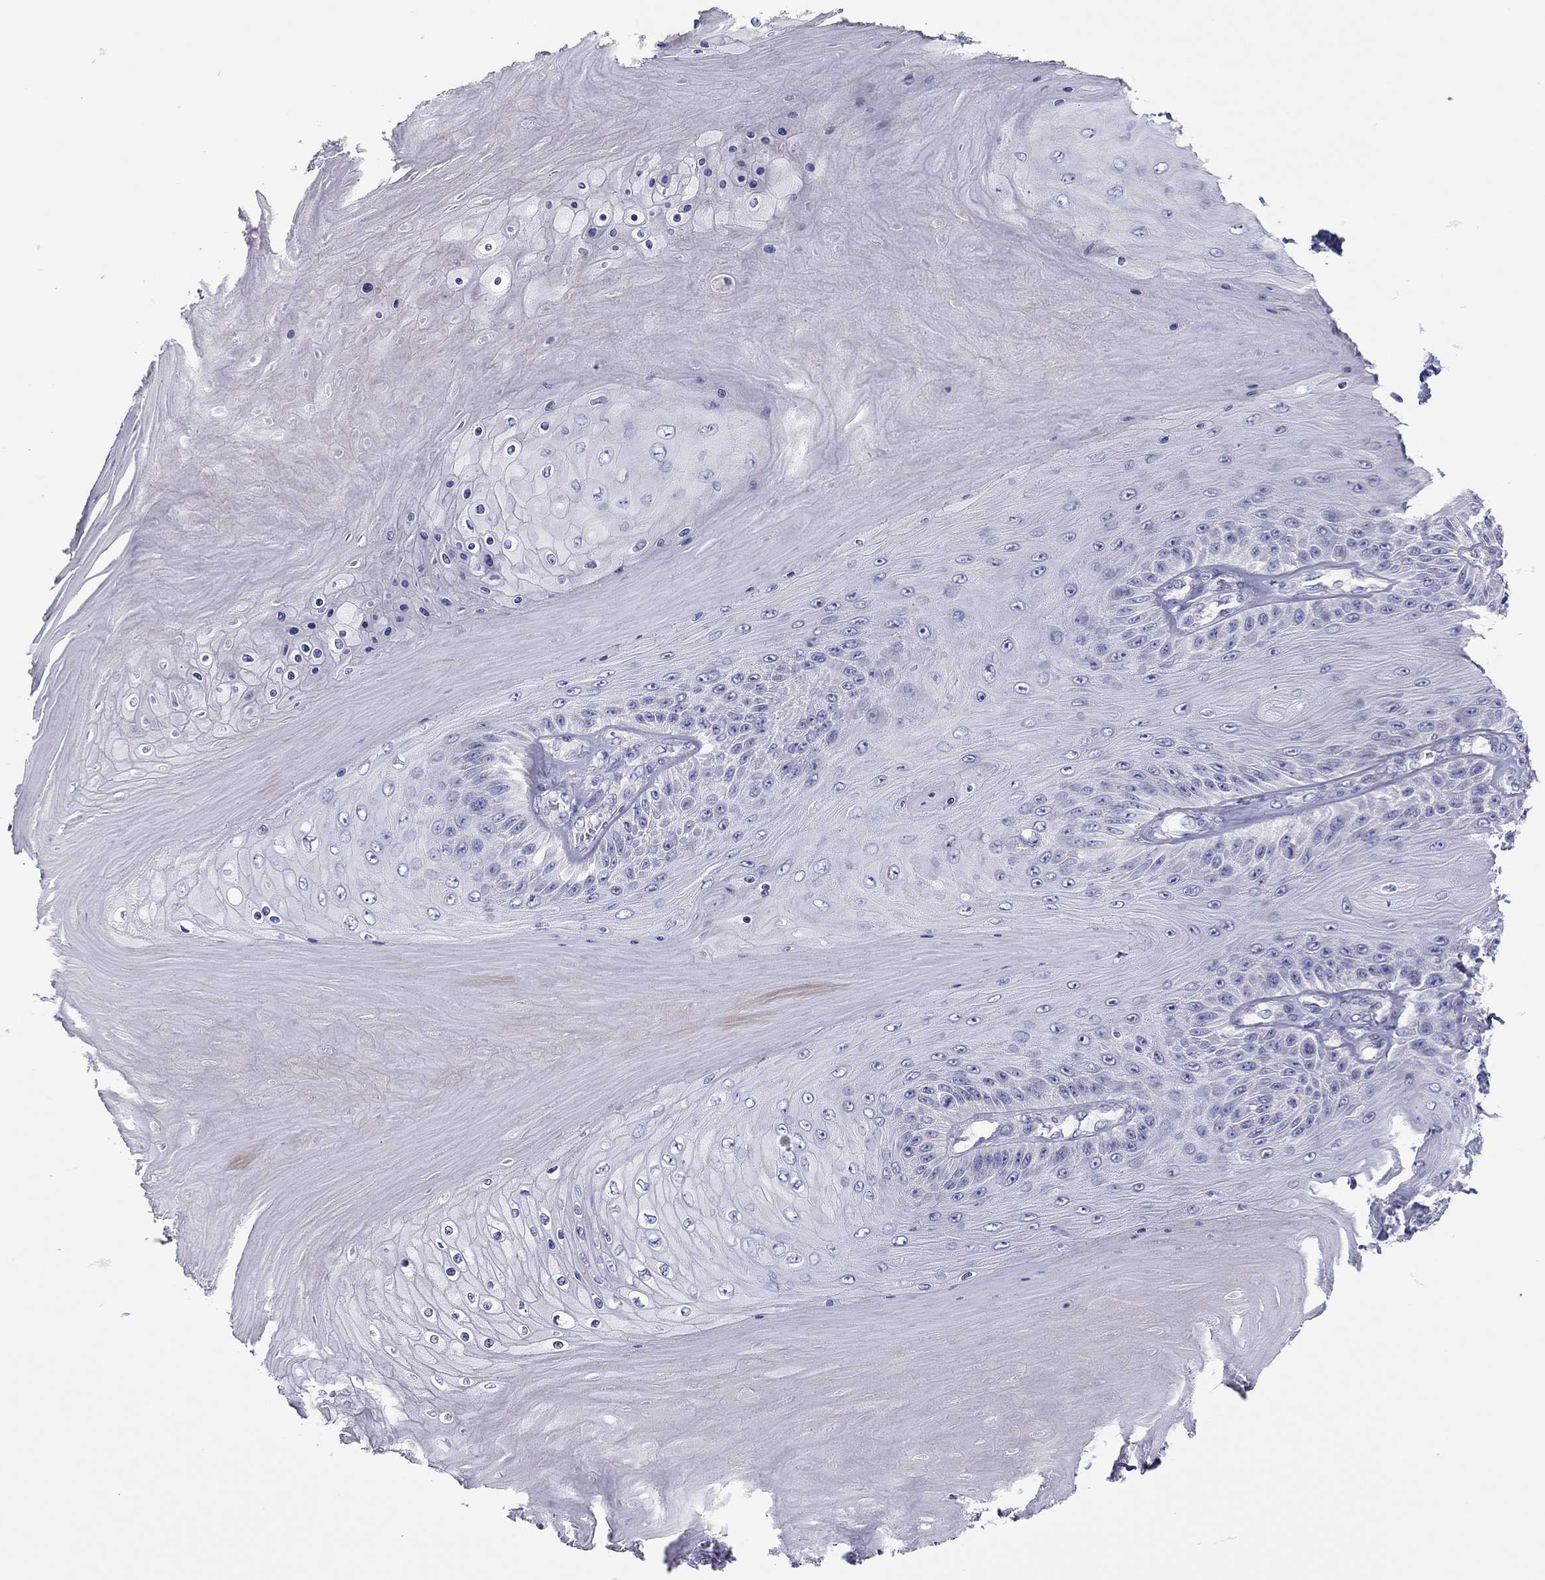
{"staining": {"intensity": "negative", "quantity": "none", "location": "none"}, "tissue": "skin cancer", "cell_type": "Tumor cells", "image_type": "cancer", "snomed": [{"axis": "morphology", "description": "Squamous cell carcinoma, NOS"}, {"axis": "topography", "description": "Skin"}], "caption": "Tumor cells are negative for protein expression in human squamous cell carcinoma (skin).", "gene": "SCARB1", "patient": {"sex": "male", "age": 62}}